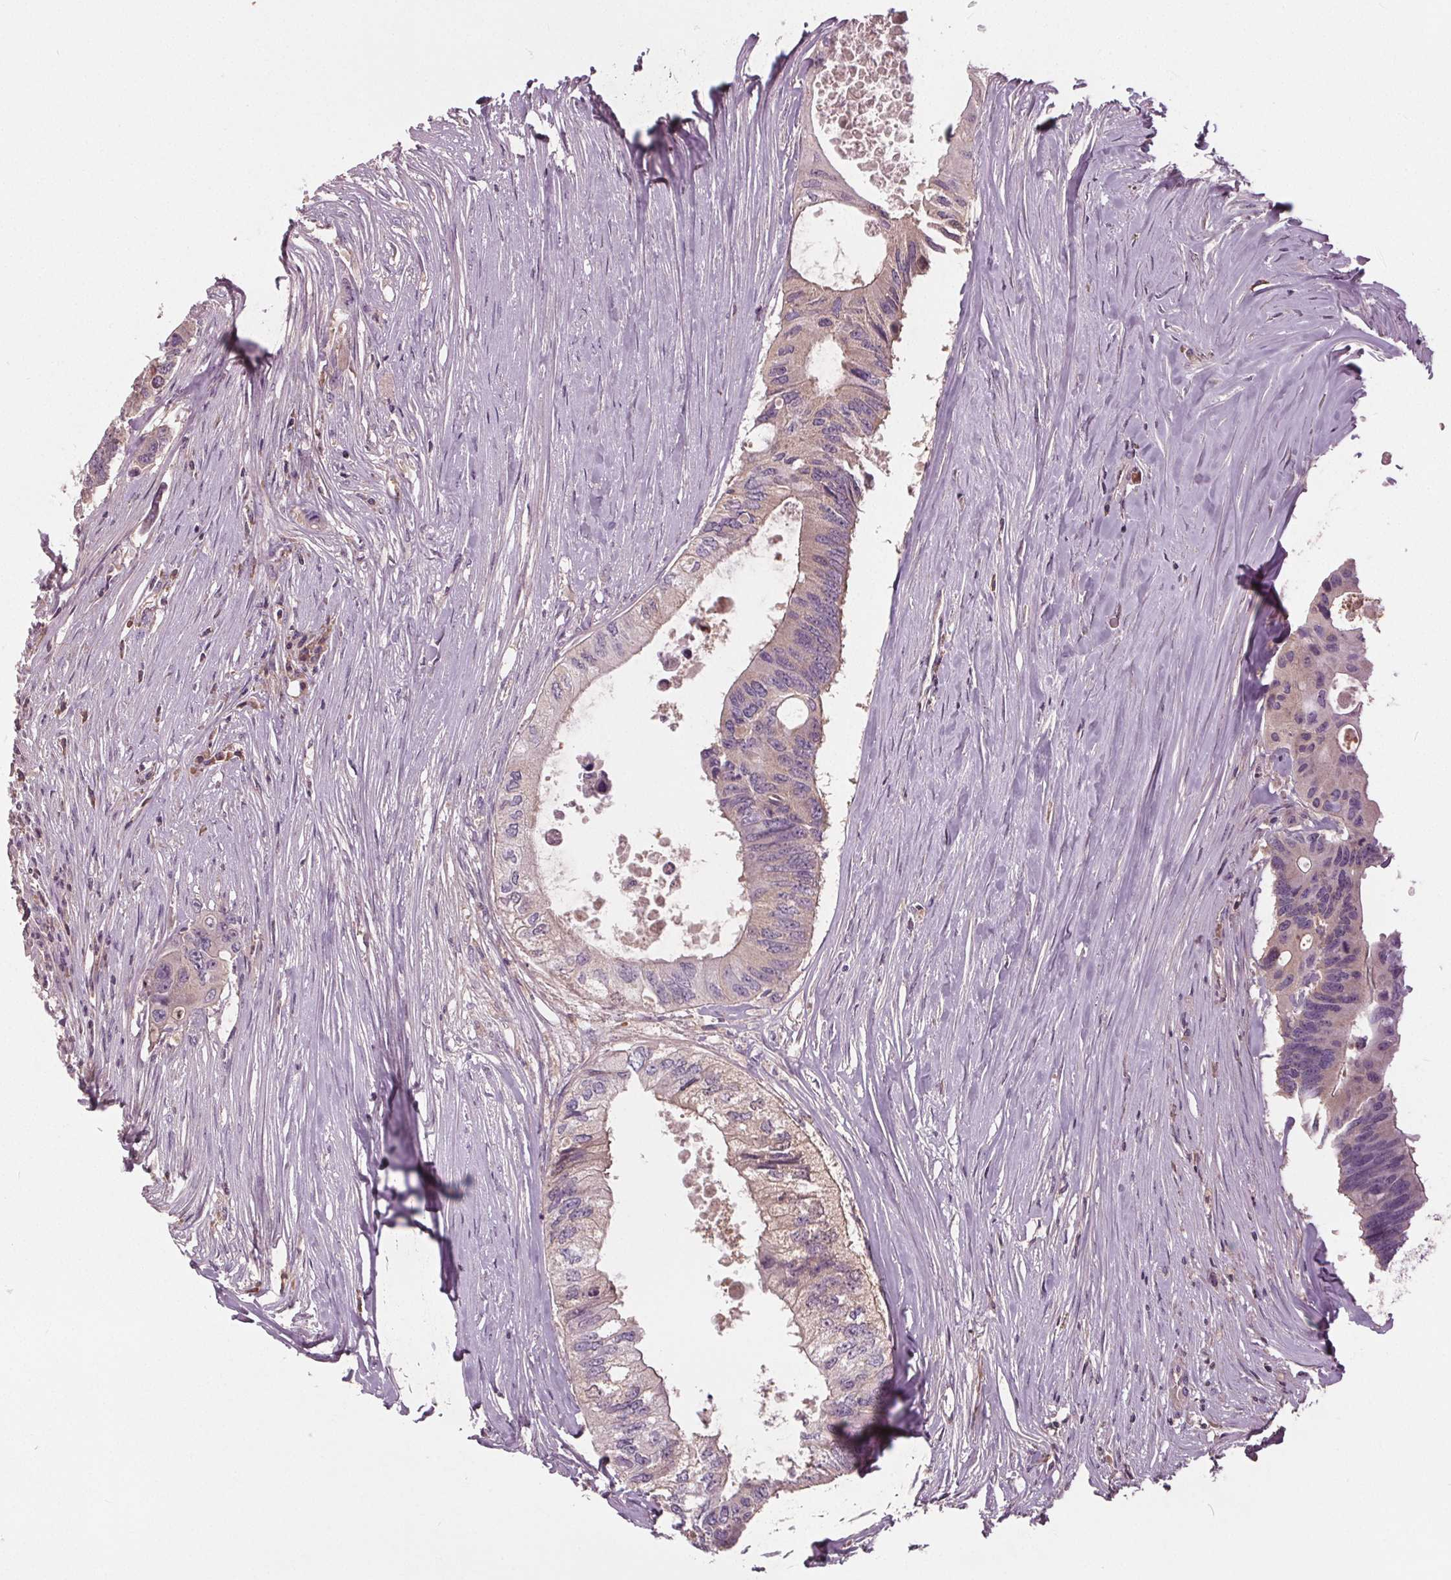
{"staining": {"intensity": "negative", "quantity": "none", "location": "none"}, "tissue": "colorectal cancer", "cell_type": "Tumor cells", "image_type": "cancer", "snomed": [{"axis": "morphology", "description": "Adenocarcinoma, NOS"}, {"axis": "topography", "description": "Colon"}], "caption": "A photomicrograph of human colorectal adenocarcinoma is negative for staining in tumor cells.", "gene": "PDGFD", "patient": {"sex": "male", "age": 71}}